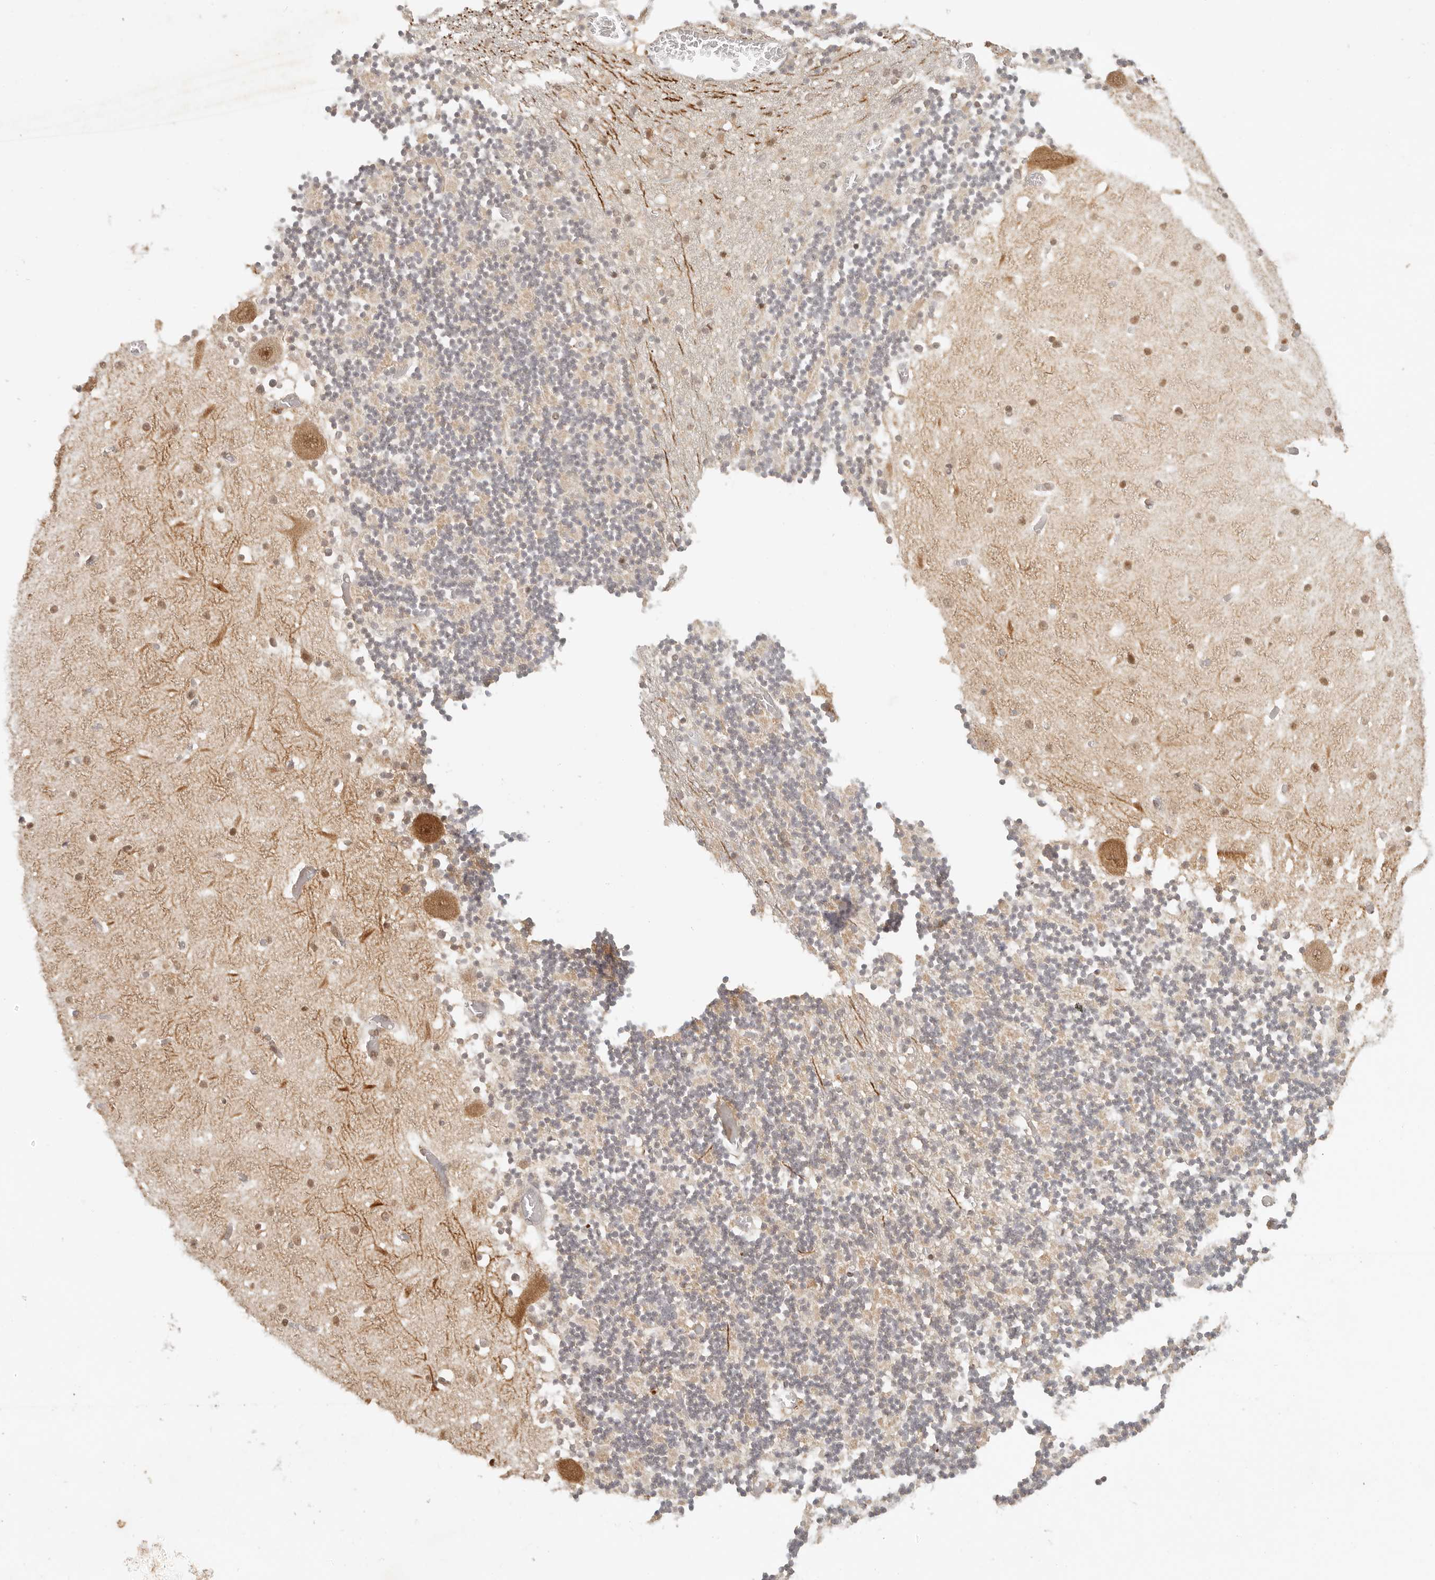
{"staining": {"intensity": "moderate", "quantity": "25%-75%", "location": "cytoplasmic/membranous,nuclear"}, "tissue": "cerebellum", "cell_type": "Cells in granular layer", "image_type": "normal", "snomed": [{"axis": "morphology", "description": "Normal tissue, NOS"}, {"axis": "topography", "description": "Cerebellum"}], "caption": "Protein staining by immunohistochemistry demonstrates moderate cytoplasmic/membranous,nuclear staining in approximately 25%-75% of cells in granular layer in unremarkable cerebellum.", "gene": "INTS11", "patient": {"sex": "female", "age": 28}}